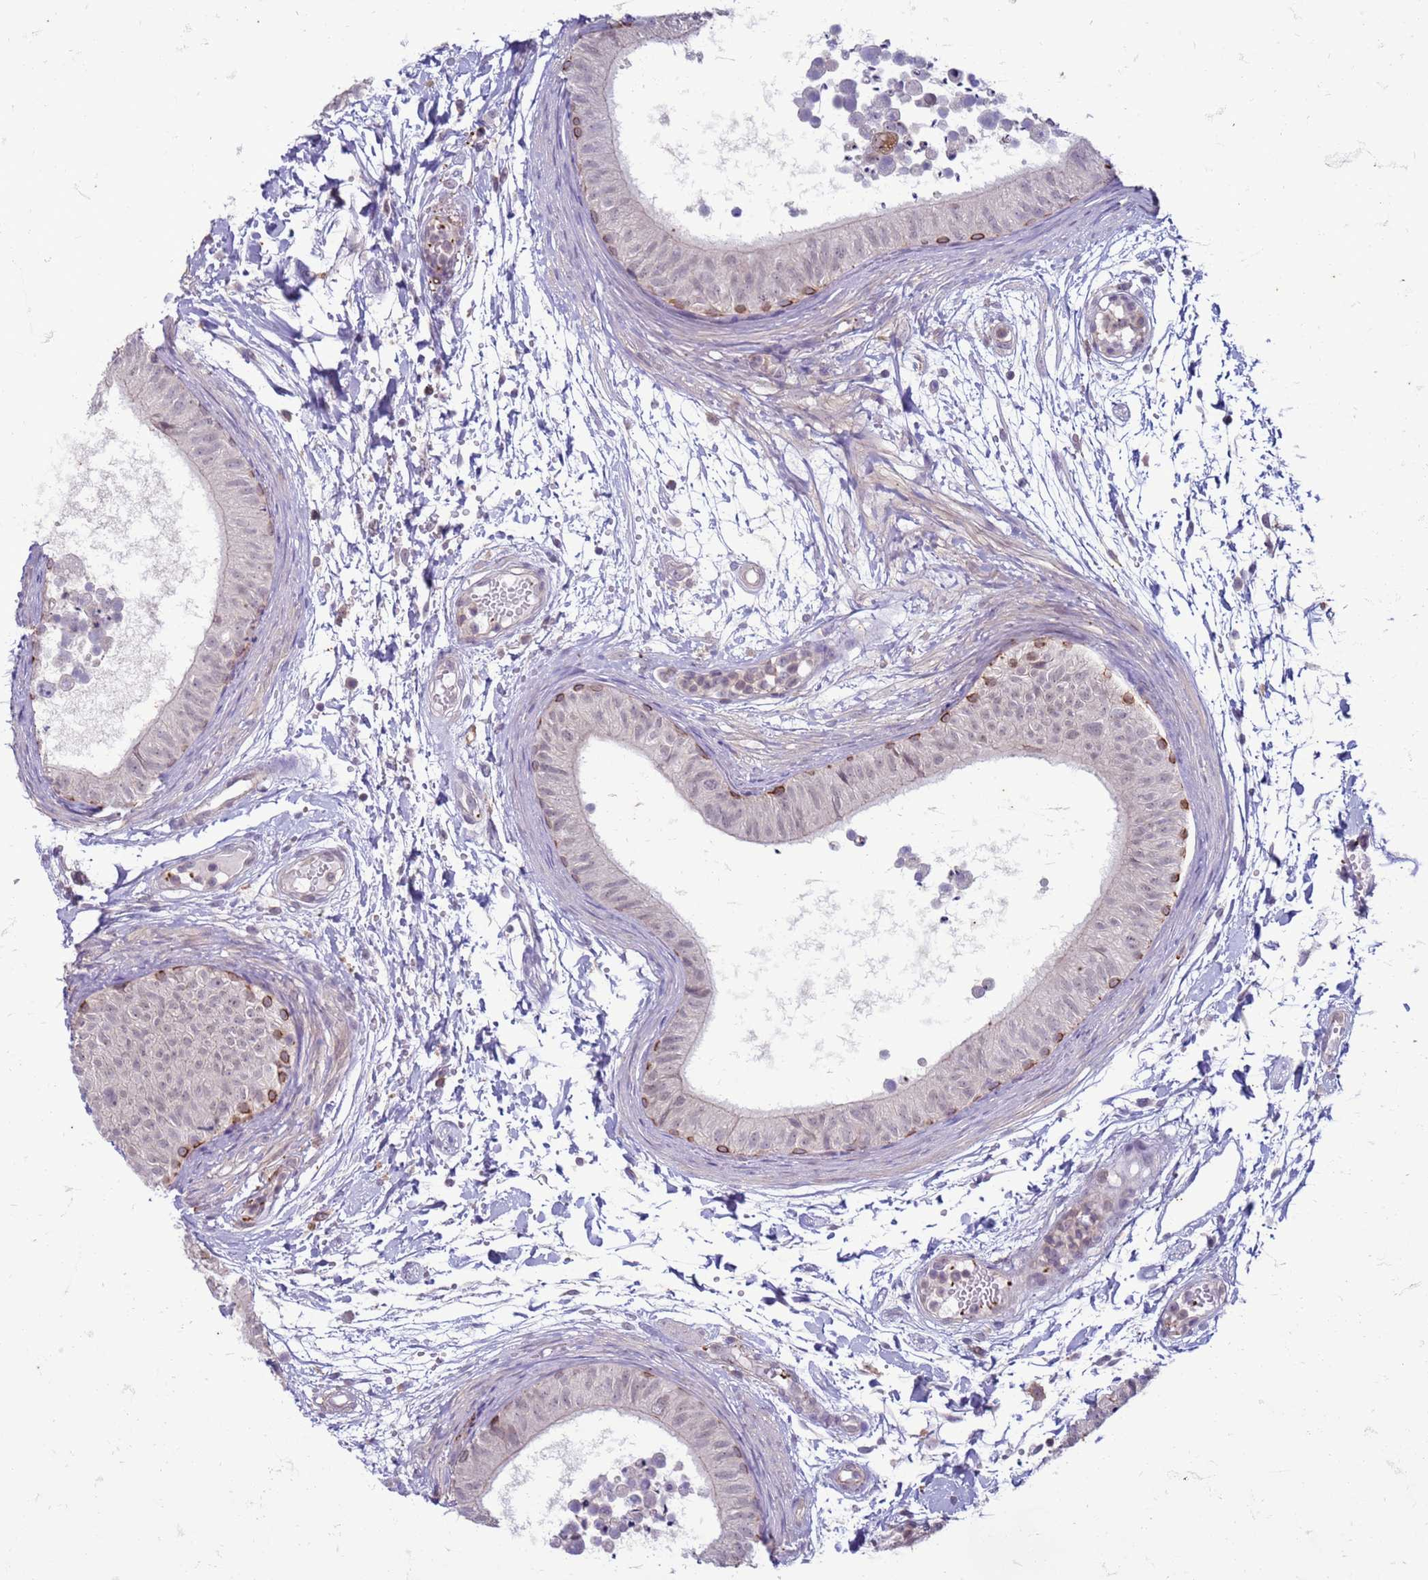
{"staining": {"intensity": "moderate", "quantity": "<25%", "location": "cytoplasmic/membranous"}, "tissue": "epididymis", "cell_type": "Glandular cells", "image_type": "normal", "snomed": [{"axis": "morphology", "description": "Normal tissue, NOS"}, {"axis": "topography", "description": "Epididymis"}], "caption": "Immunohistochemical staining of unremarkable epididymis reveals moderate cytoplasmic/membranous protein staining in about <25% of glandular cells. (DAB IHC, brown staining for protein, blue staining for nuclei).", "gene": "SLC15A3", "patient": {"sex": "male", "age": 15}}